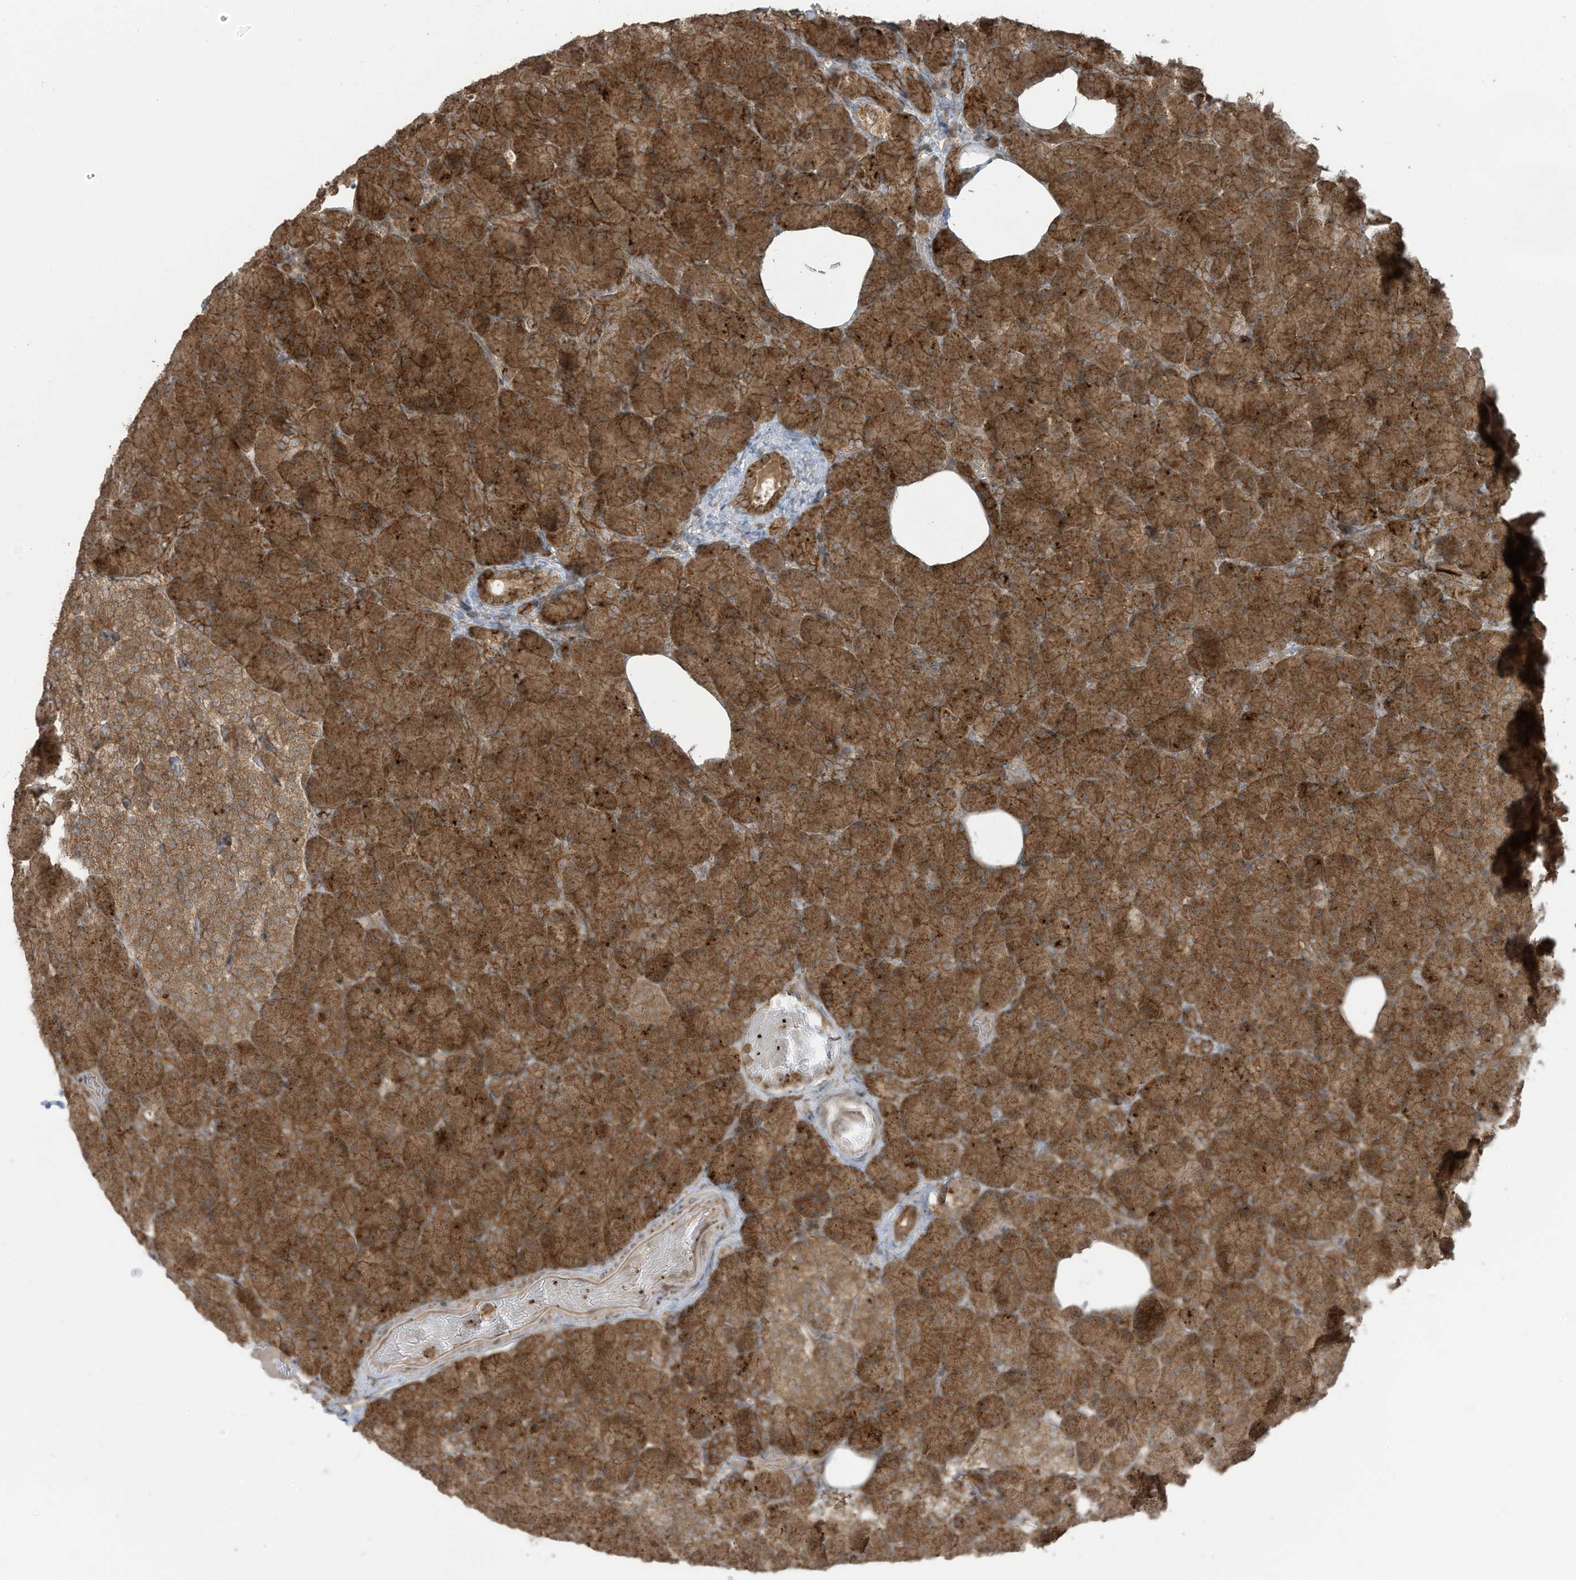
{"staining": {"intensity": "strong", "quantity": ">75%", "location": "cytoplasmic/membranous,nuclear"}, "tissue": "pancreas", "cell_type": "Exocrine glandular cells", "image_type": "normal", "snomed": [{"axis": "morphology", "description": "Normal tissue, NOS"}, {"axis": "topography", "description": "Pancreas"}], "caption": "Brown immunohistochemical staining in unremarkable pancreas exhibits strong cytoplasmic/membranous,nuclear expression in approximately >75% of exocrine glandular cells. The protein of interest is shown in brown color, while the nuclei are stained blue.", "gene": "CARF", "patient": {"sex": "female", "age": 43}}